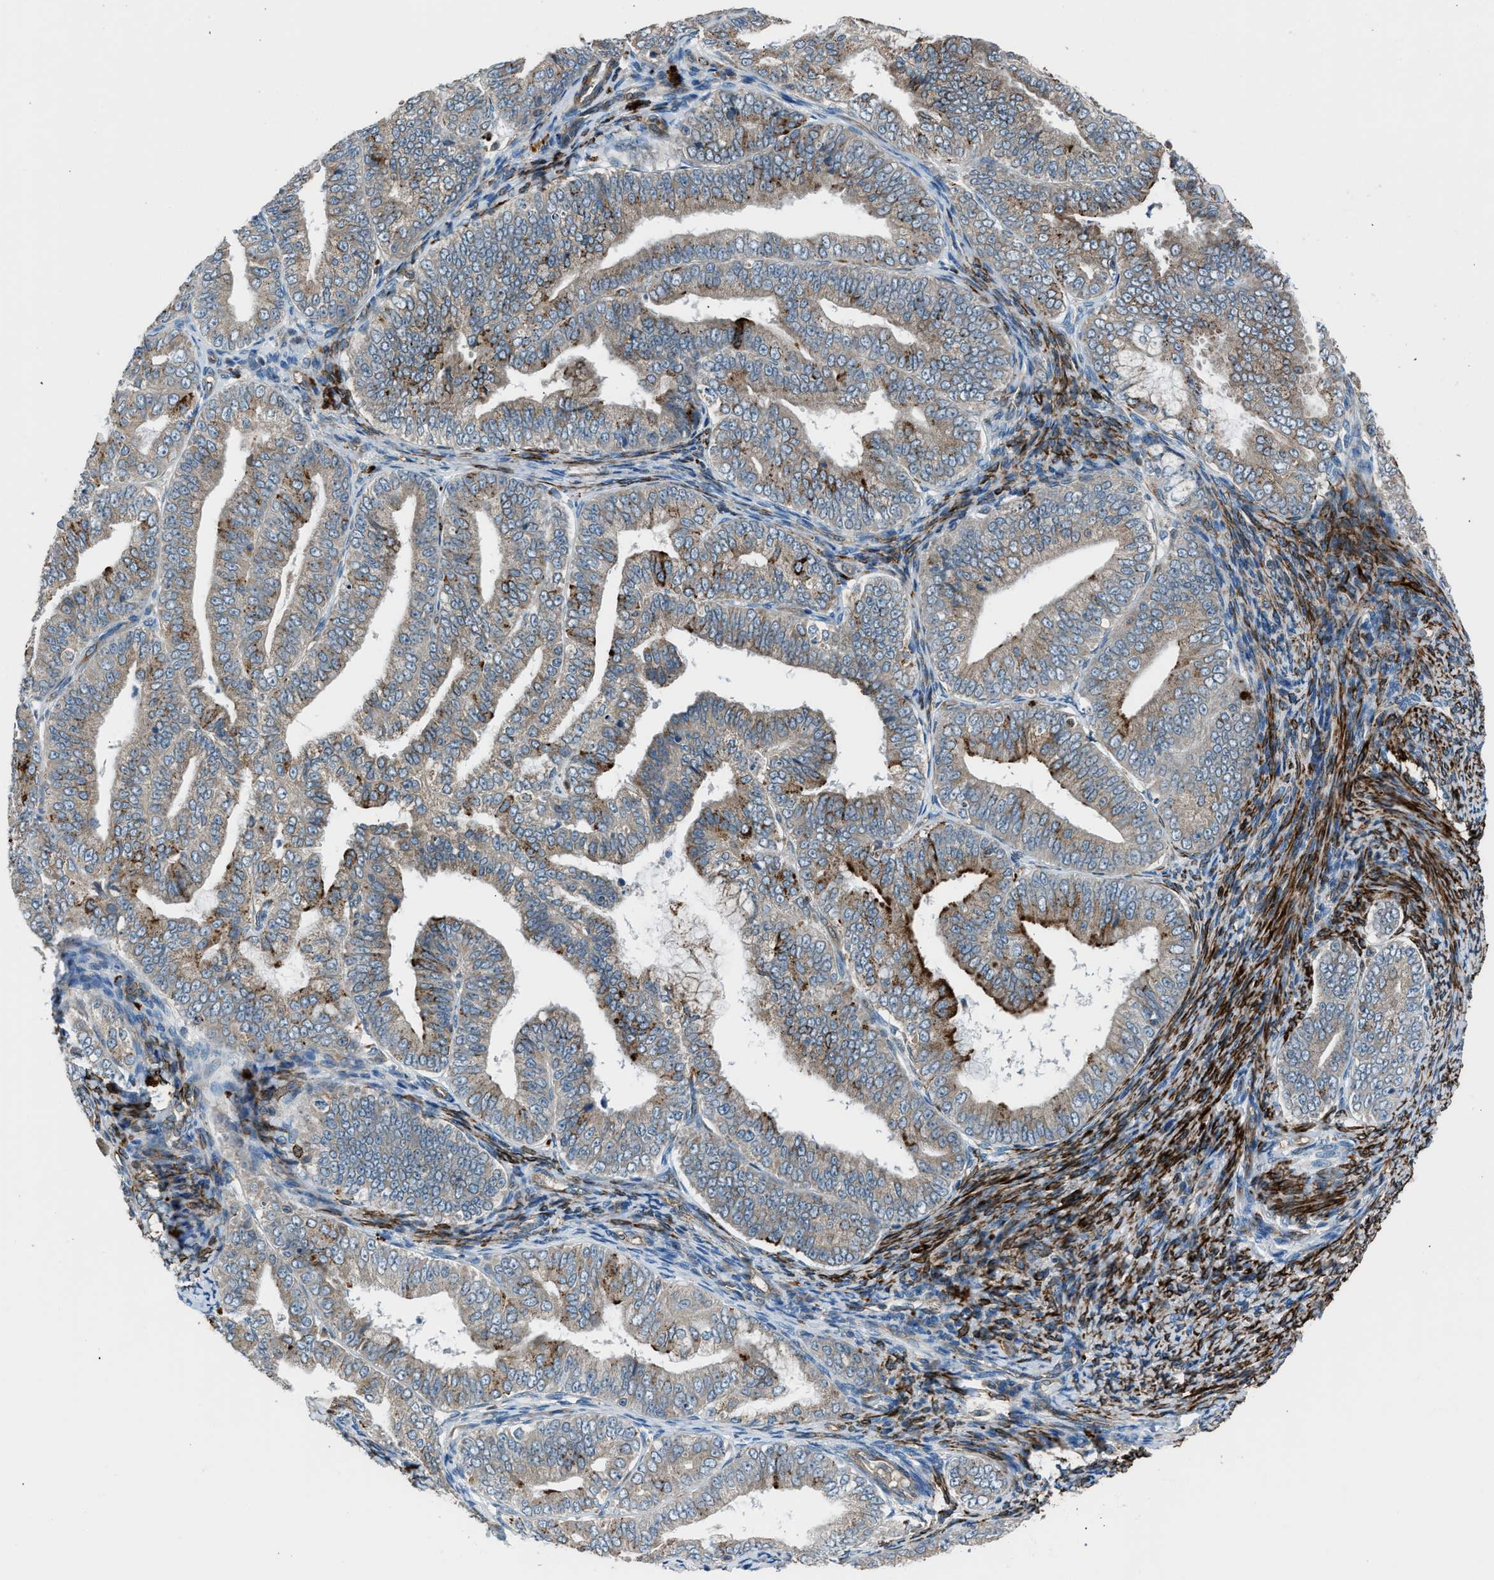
{"staining": {"intensity": "strong", "quantity": "<25%", "location": "cytoplasmic/membranous"}, "tissue": "endometrial cancer", "cell_type": "Tumor cells", "image_type": "cancer", "snomed": [{"axis": "morphology", "description": "Adenocarcinoma, NOS"}, {"axis": "topography", "description": "Endometrium"}], "caption": "Protein staining exhibits strong cytoplasmic/membranous staining in approximately <25% of tumor cells in endometrial adenocarcinoma. (DAB (3,3'-diaminobenzidine) IHC, brown staining for protein, blue staining for nuclei).", "gene": "LMBR1", "patient": {"sex": "female", "age": 63}}